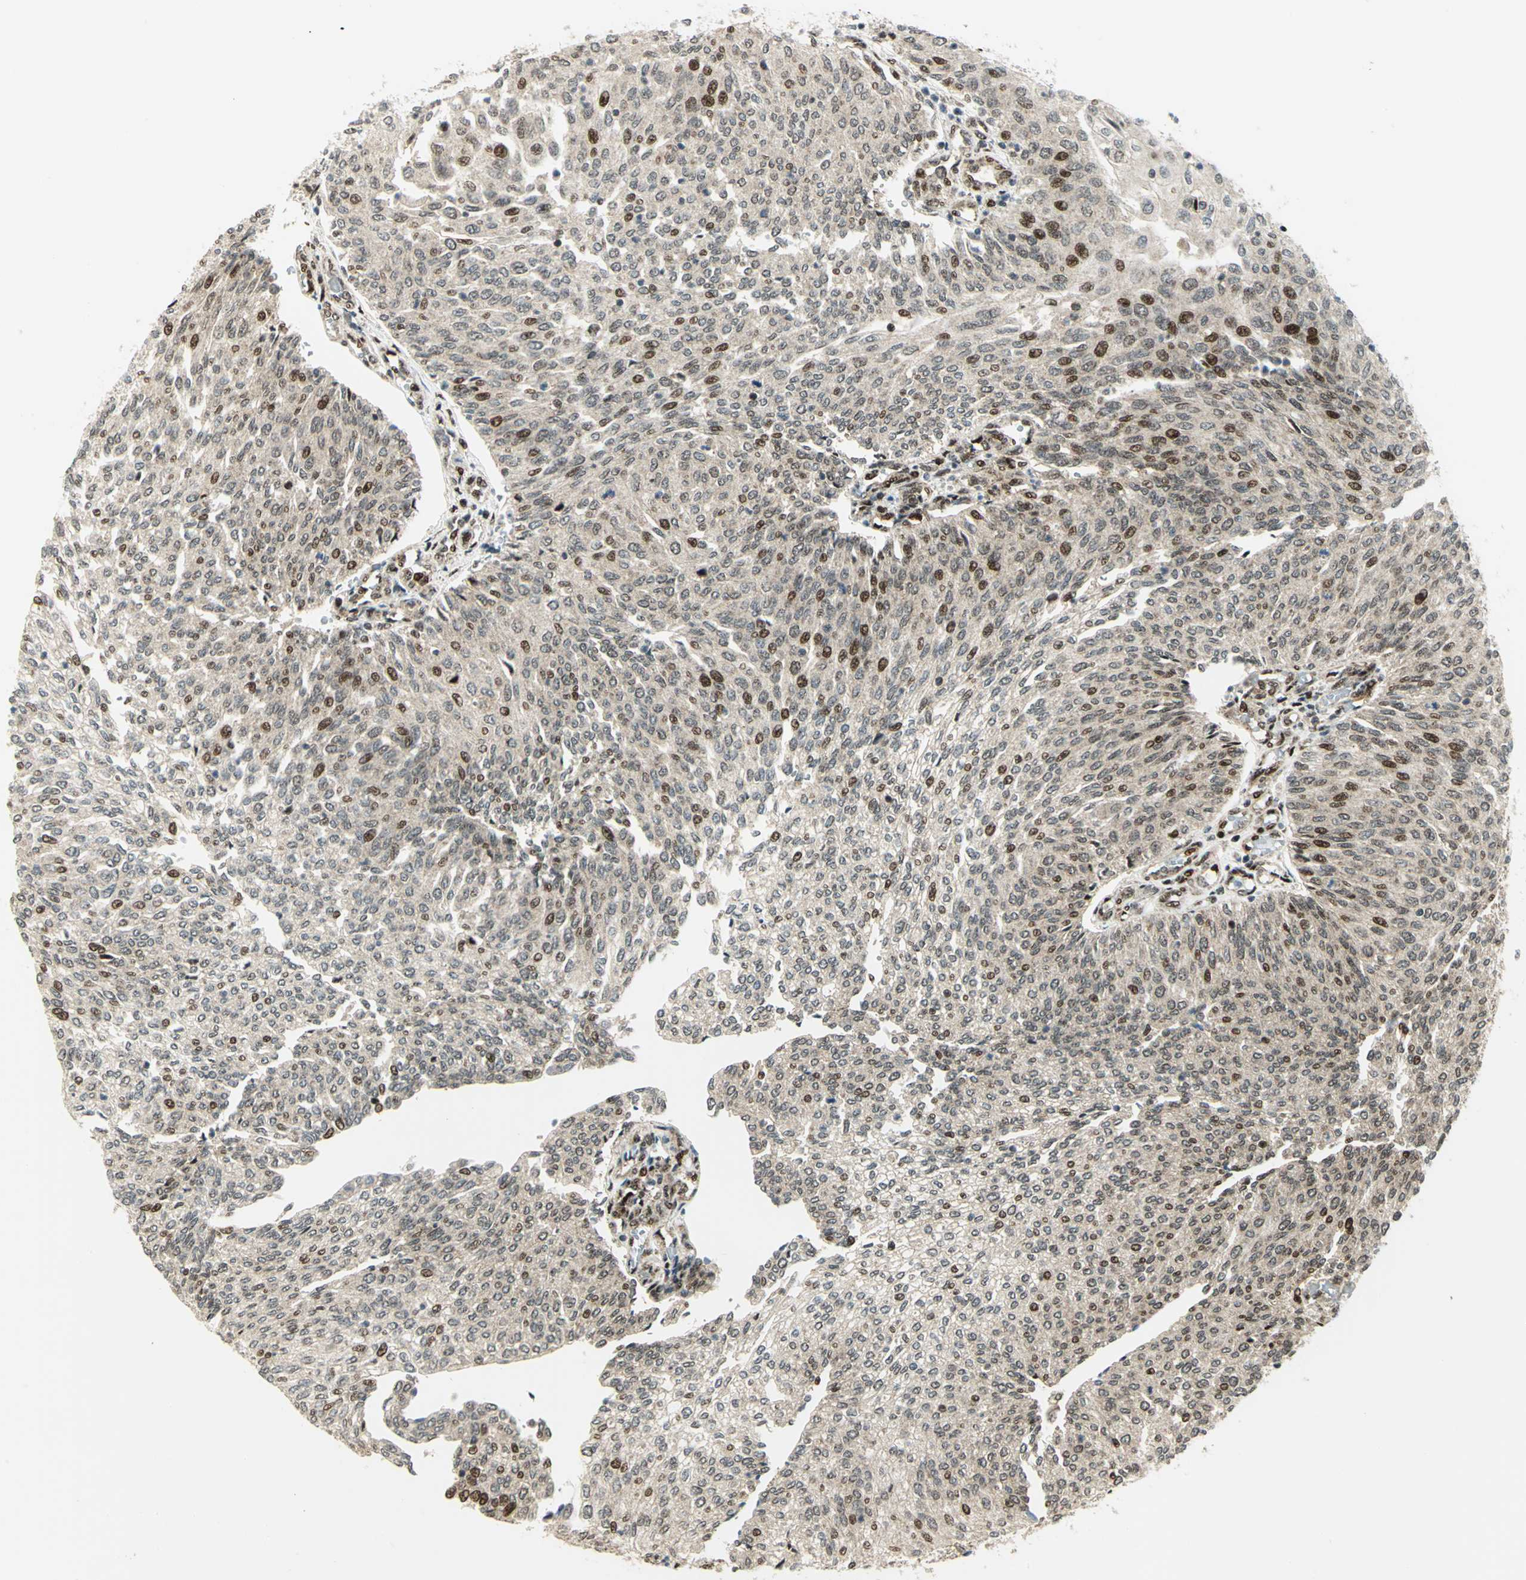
{"staining": {"intensity": "moderate", "quantity": ">75%", "location": "cytoplasmic/membranous,nuclear"}, "tissue": "urothelial cancer", "cell_type": "Tumor cells", "image_type": "cancer", "snomed": [{"axis": "morphology", "description": "Urothelial carcinoma, Low grade"}, {"axis": "topography", "description": "Urinary bladder"}], "caption": "Immunohistochemical staining of human urothelial cancer displays moderate cytoplasmic/membranous and nuclear protein positivity in about >75% of tumor cells.", "gene": "COPS5", "patient": {"sex": "female", "age": 79}}